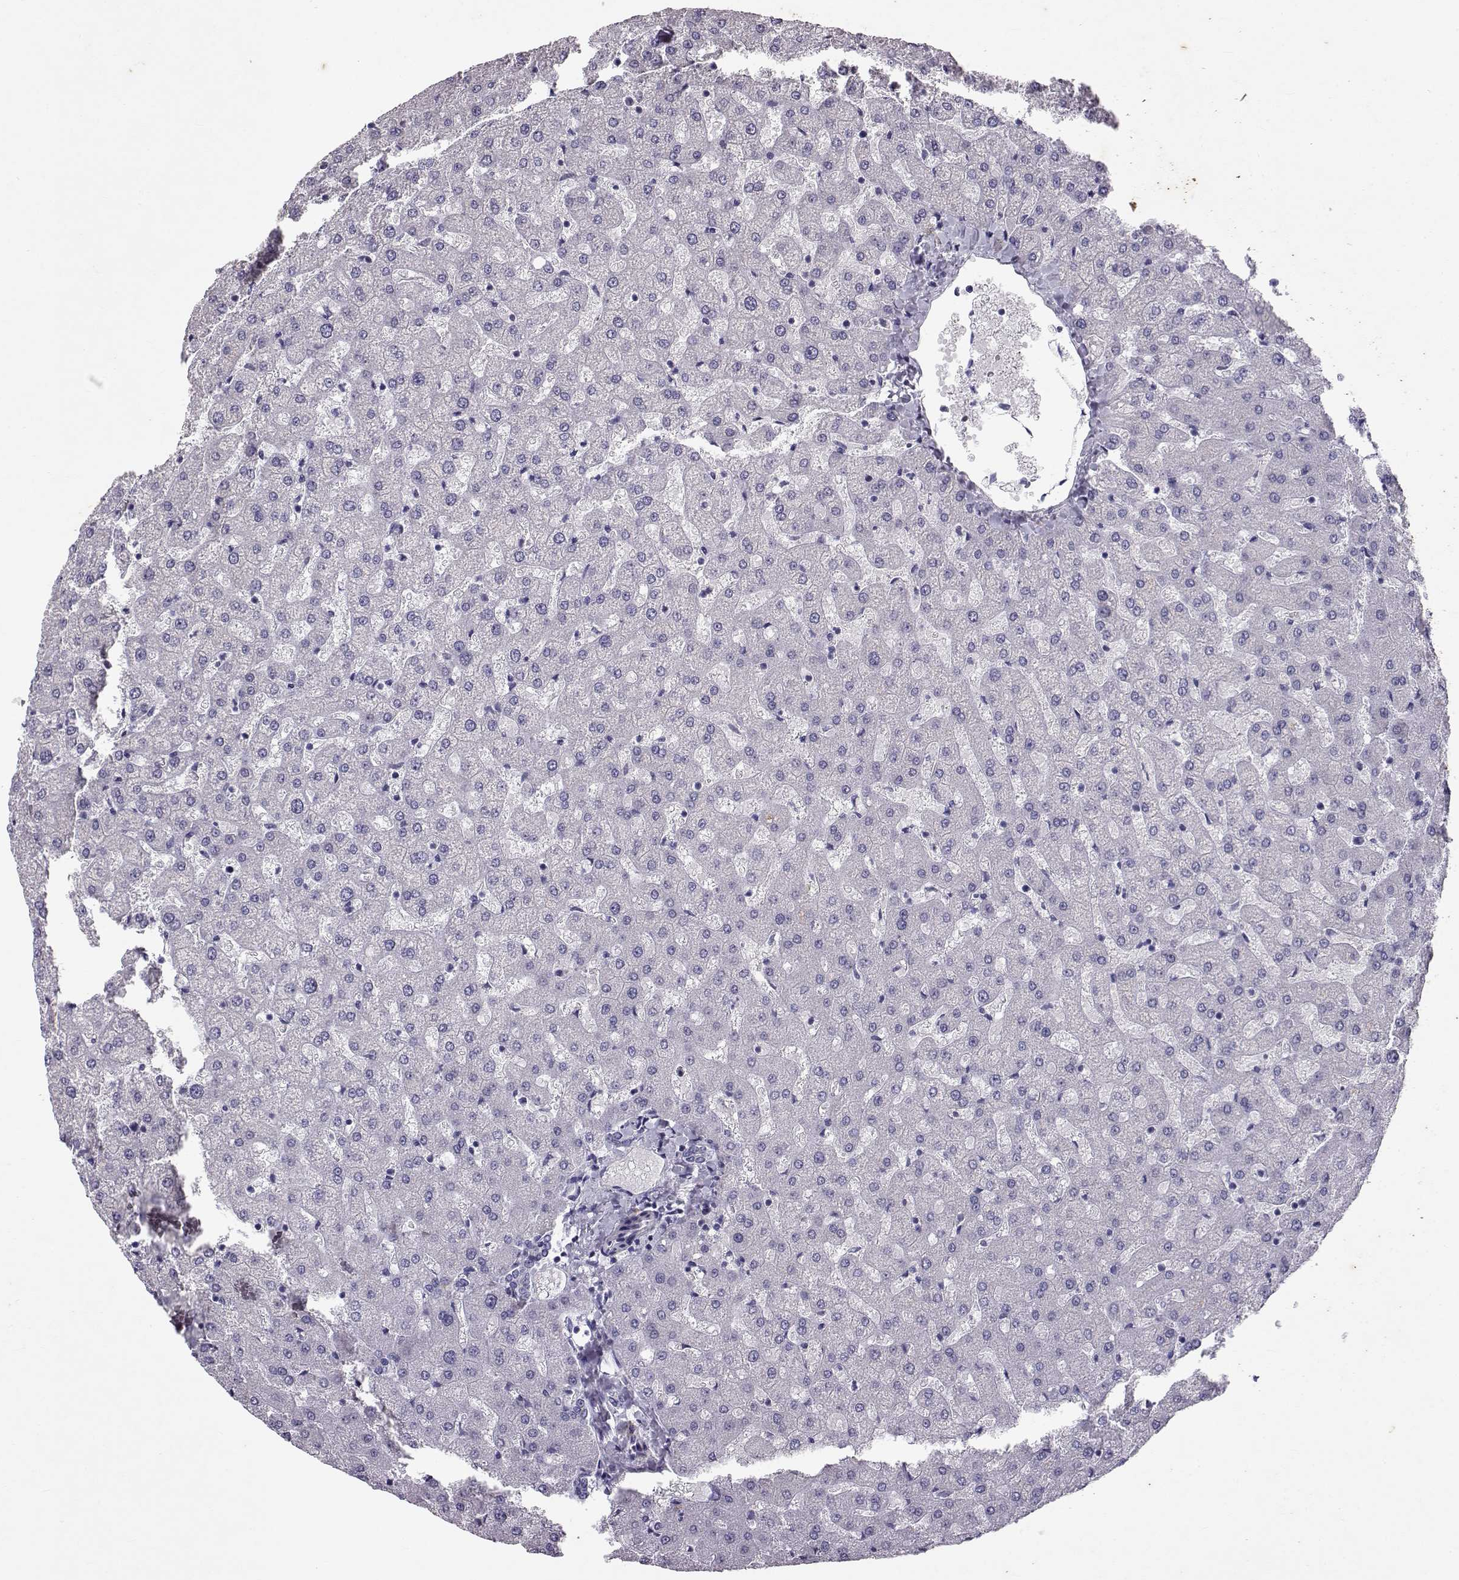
{"staining": {"intensity": "negative", "quantity": "none", "location": "none"}, "tissue": "liver", "cell_type": "Cholangiocytes", "image_type": "normal", "snomed": [{"axis": "morphology", "description": "Normal tissue, NOS"}, {"axis": "topography", "description": "Liver"}], "caption": "DAB (3,3'-diaminobenzidine) immunohistochemical staining of unremarkable human liver shows no significant expression in cholangiocytes.", "gene": "RD3", "patient": {"sex": "female", "age": 50}}